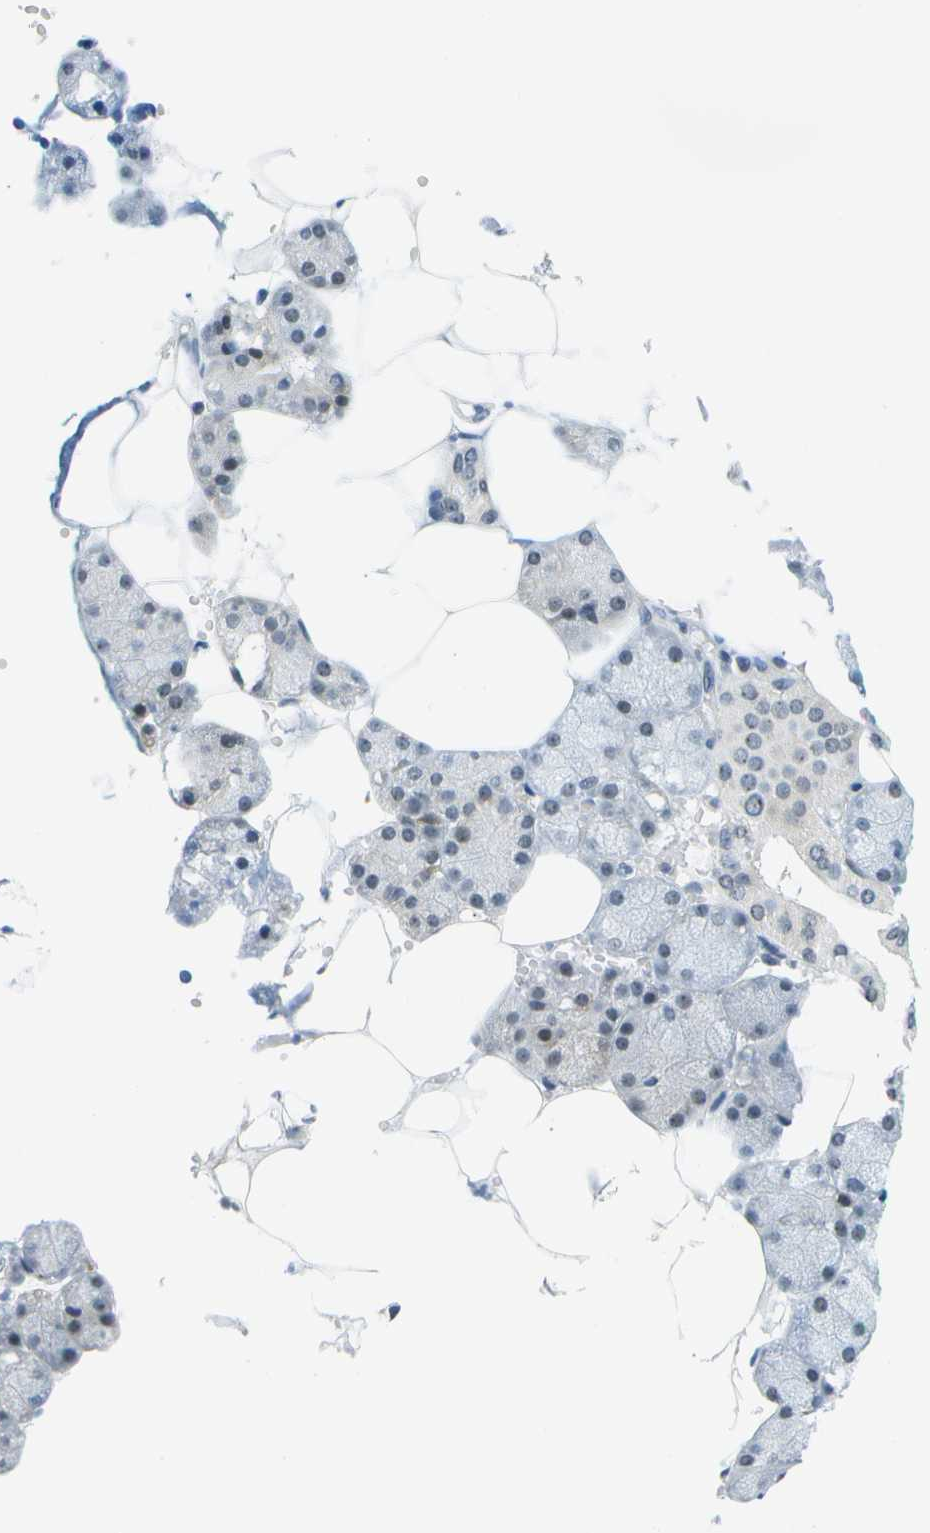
{"staining": {"intensity": "weak", "quantity": "<25%", "location": "cytoplasmic/membranous,nuclear"}, "tissue": "salivary gland", "cell_type": "Glandular cells", "image_type": "normal", "snomed": [{"axis": "morphology", "description": "Normal tissue, NOS"}, {"axis": "topography", "description": "Salivary gland"}], "caption": "Immunohistochemistry (IHC) of unremarkable human salivary gland displays no expression in glandular cells.", "gene": "PITHD1", "patient": {"sex": "male", "age": 62}}